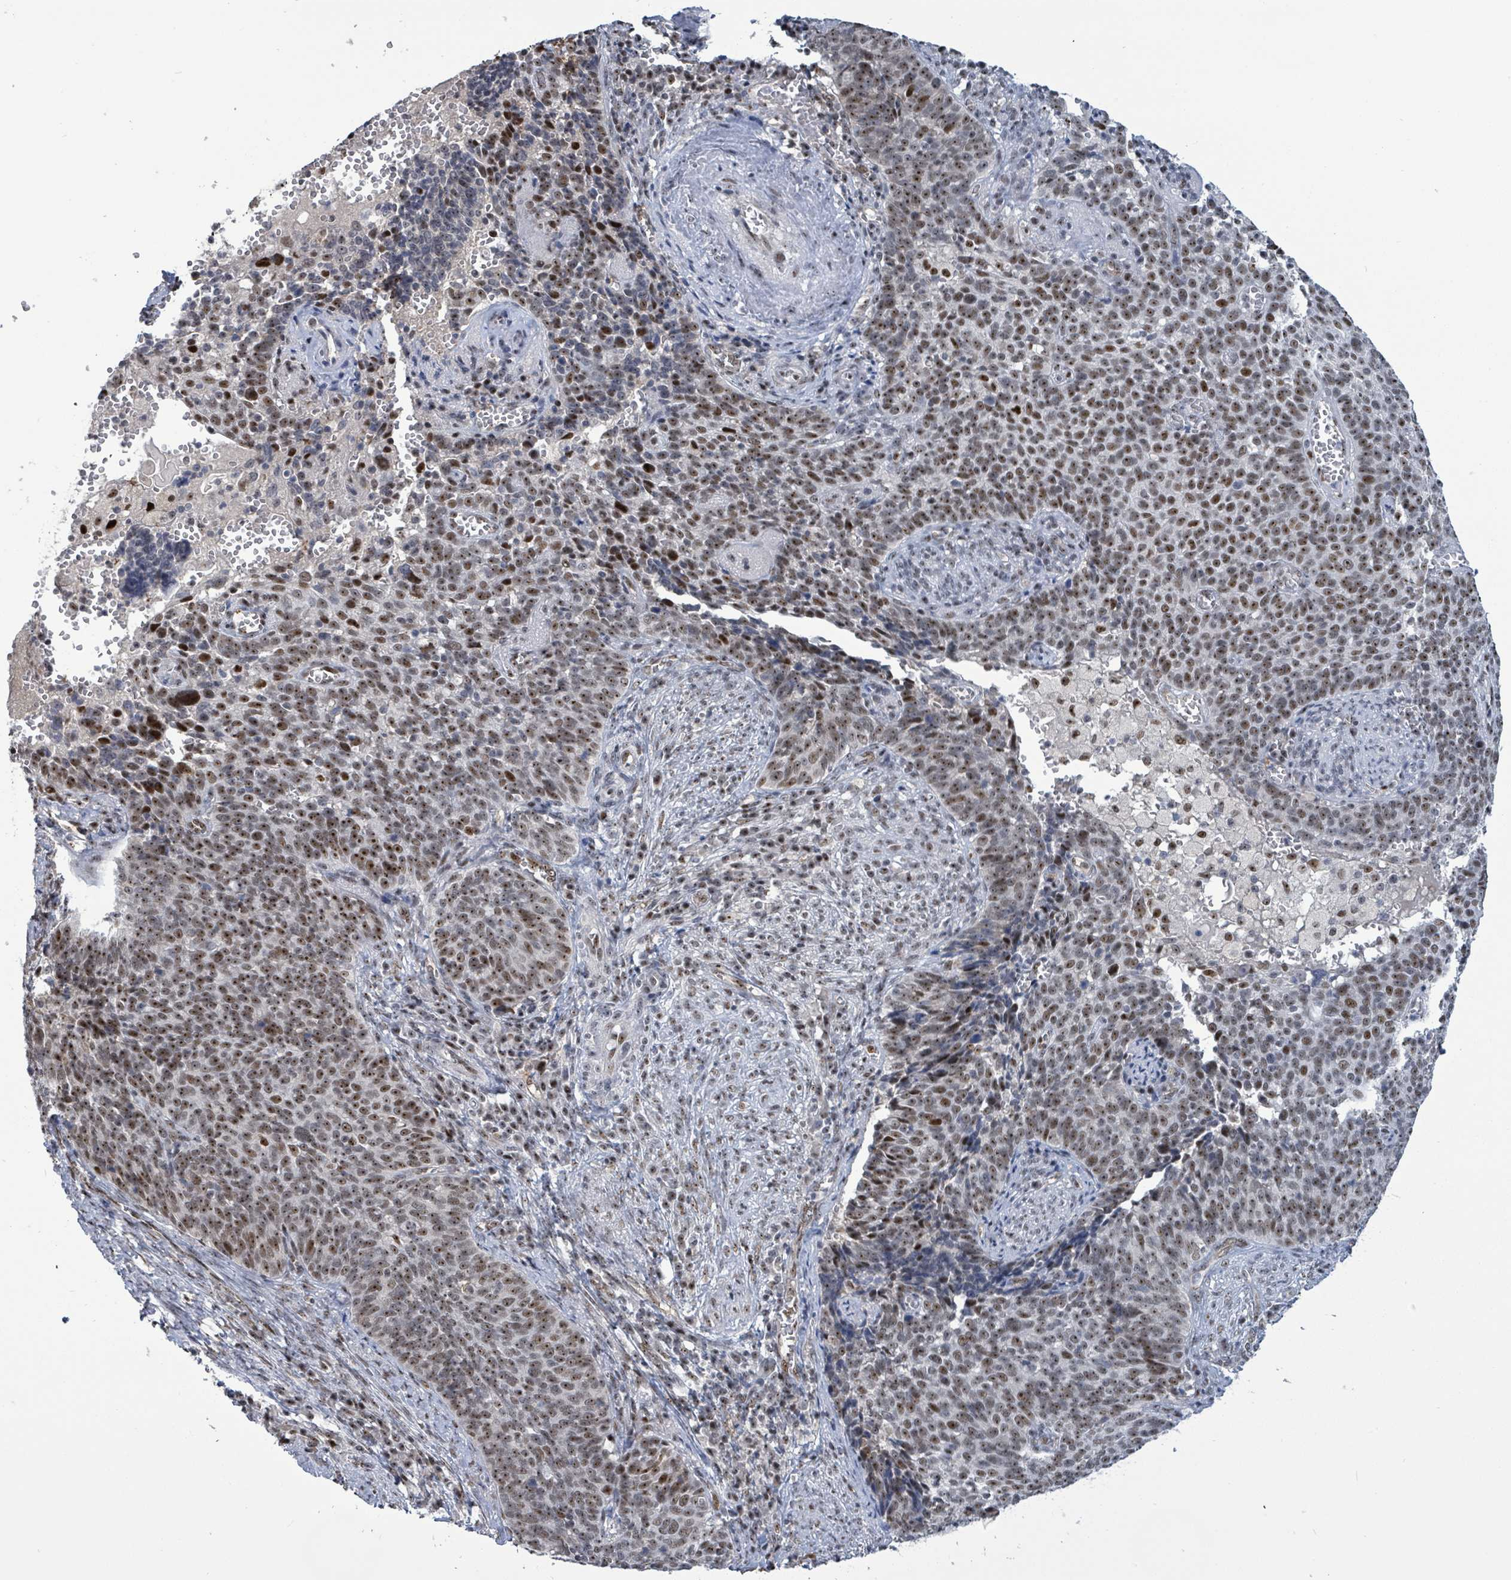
{"staining": {"intensity": "moderate", "quantity": ">75%", "location": "nuclear"}, "tissue": "cervical cancer", "cell_type": "Tumor cells", "image_type": "cancer", "snomed": [{"axis": "morphology", "description": "Normal tissue, NOS"}, {"axis": "morphology", "description": "Squamous cell carcinoma, NOS"}, {"axis": "topography", "description": "Cervix"}], "caption": "Immunohistochemistry staining of squamous cell carcinoma (cervical), which shows medium levels of moderate nuclear expression in approximately >75% of tumor cells indicating moderate nuclear protein positivity. The staining was performed using DAB (3,3'-diaminobenzidine) (brown) for protein detection and nuclei were counterstained in hematoxylin (blue).", "gene": "RRN3", "patient": {"sex": "female", "age": 39}}